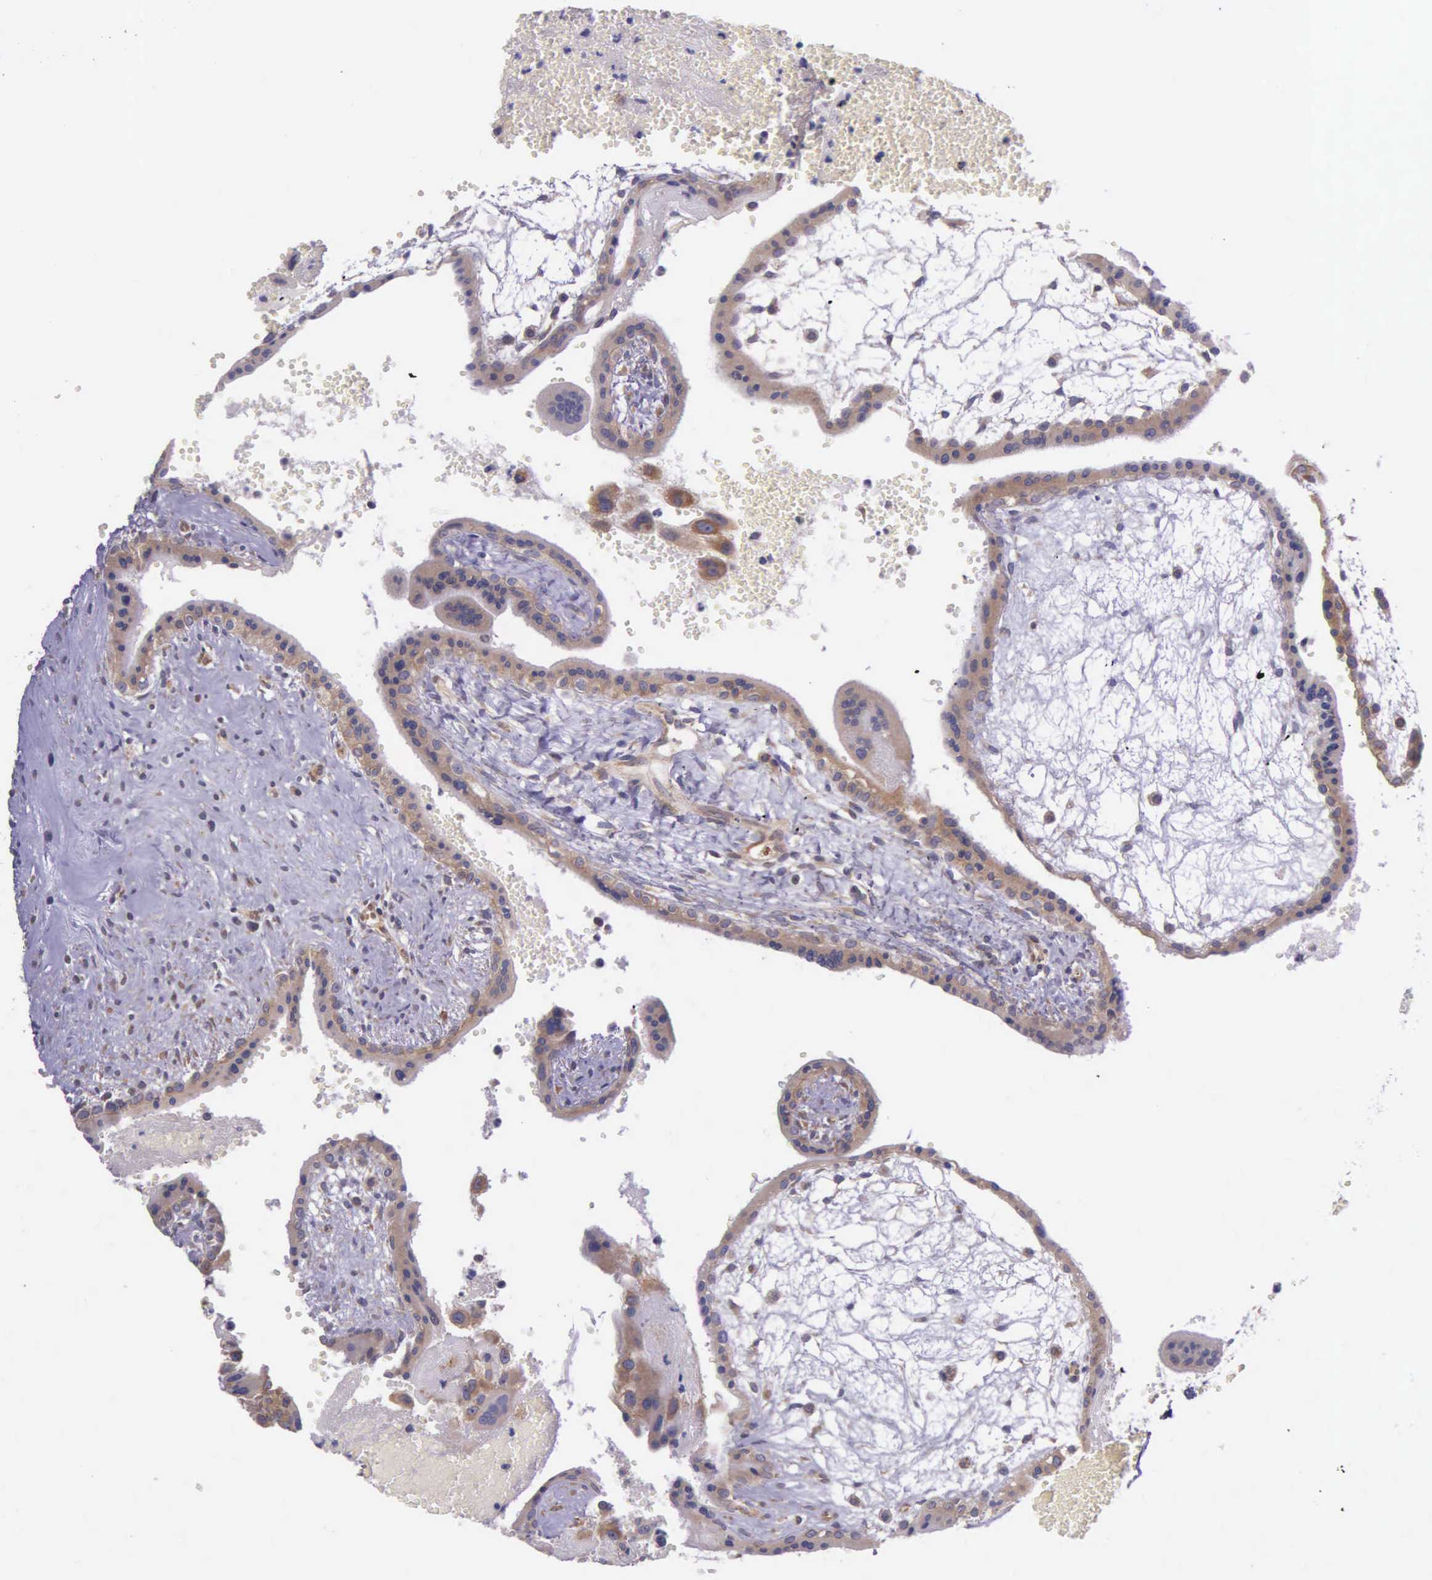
{"staining": {"intensity": "moderate", "quantity": "25%-75%", "location": "cytoplasmic/membranous"}, "tissue": "placenta", "cell_type": "Decidual cells", "image_type": "normal", "snomed": [{"axis": "morphology", "description": "Normal tissue, NOS"}, {"axis": "topography", "description": "Placenta"}], "caption": "Decidual cells exhibit moderate cytoplasmic/membranous expression in about 25%-75% of cells in benign placenta. The protein of interest is stained brown, and the nuclei are stained in blue (DAB IHC with brightfield microscopy, high magnification).", "gene": "NSDHL", "patient": {"sex": "female", "age": 30}}